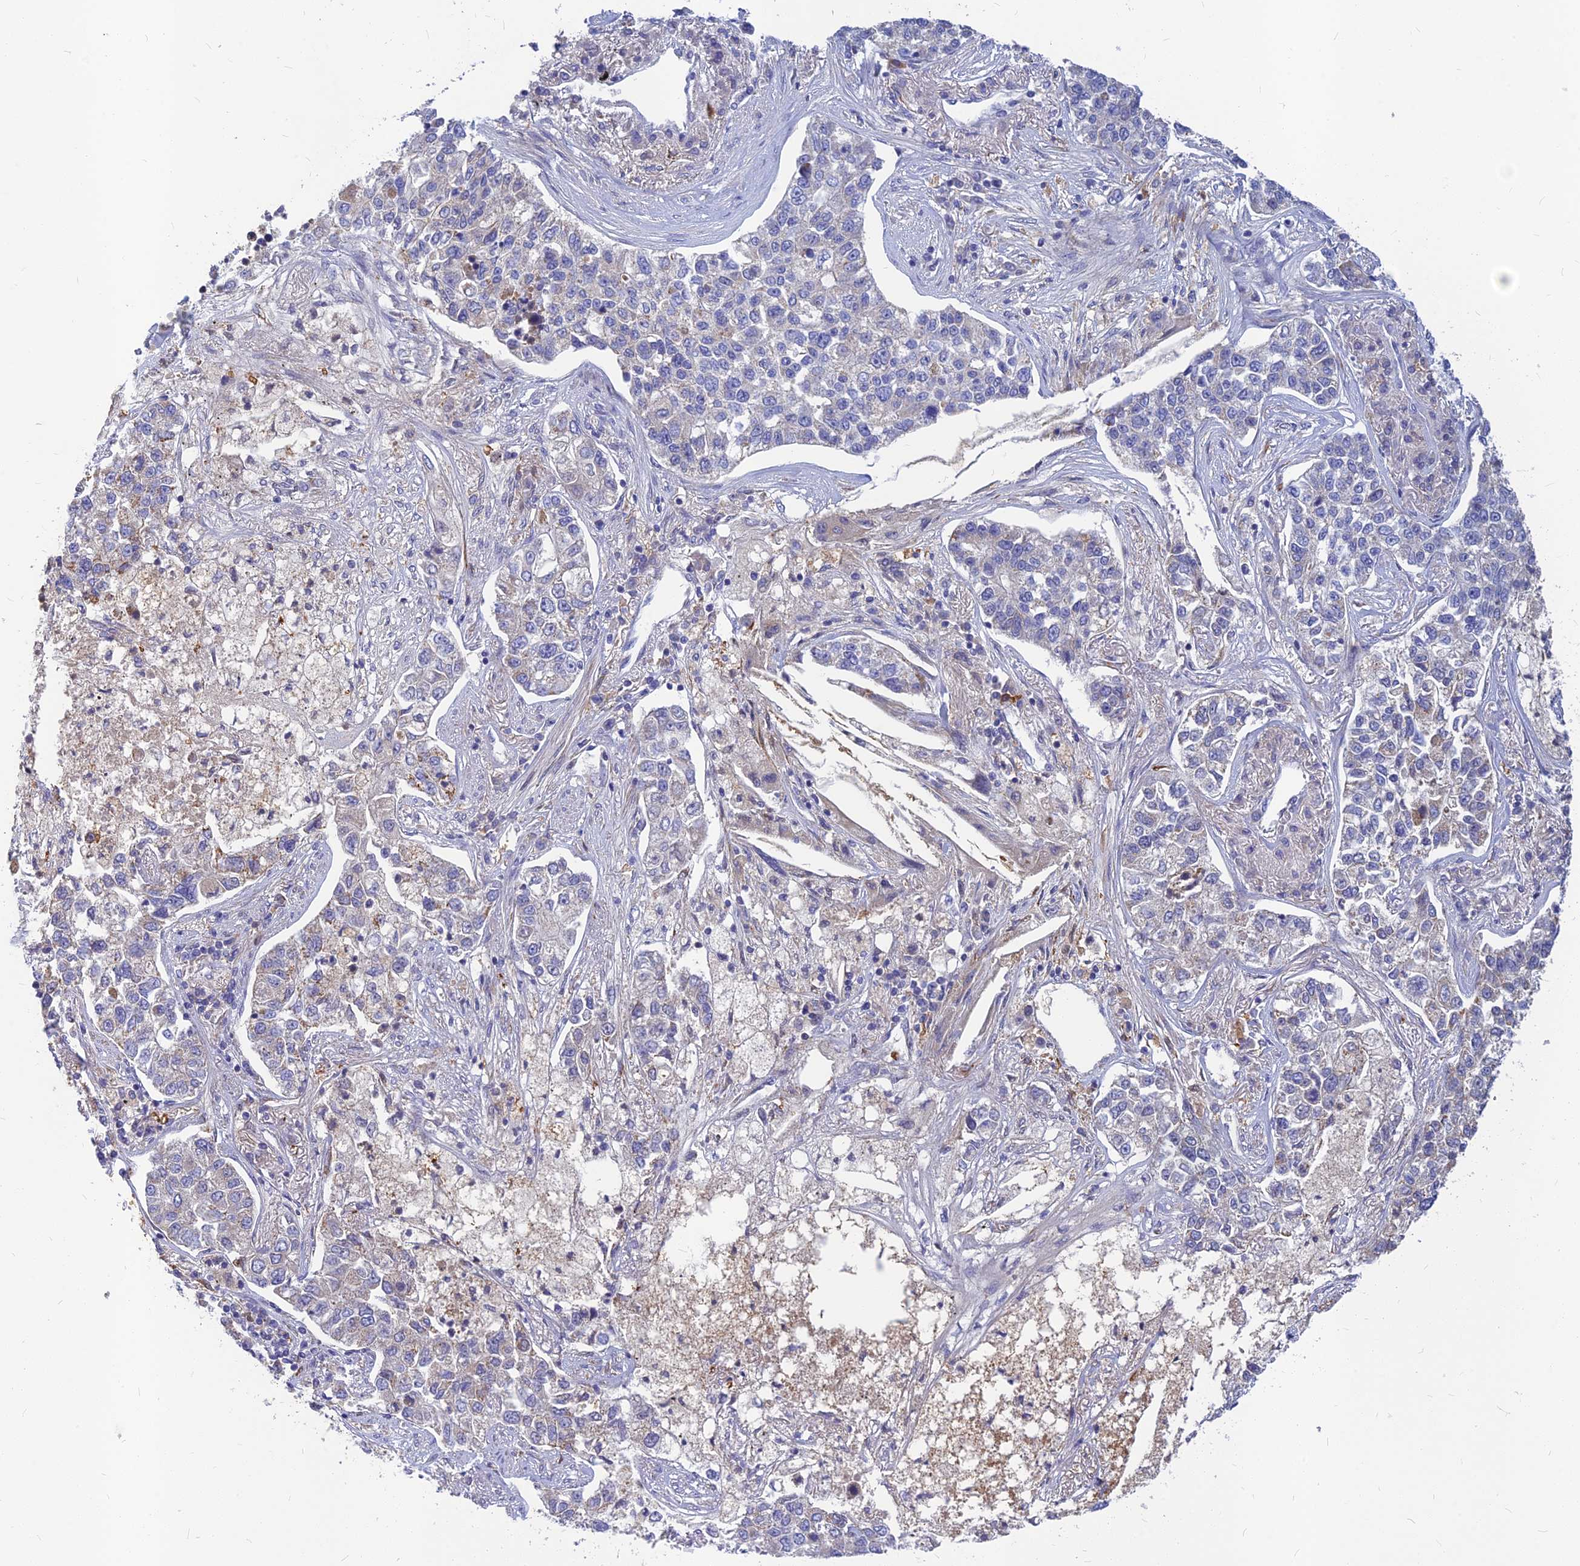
{"staining": {"intensity": "negative", "quantity": "none", "location": "none"}, "tissue": "lung cancer", "cell_type": "Tumor cells", "image_type": "cancer", "snomed": [{"axis": "morphology", "description": "Adenocarcinoma, NOS"}, {"axis": "topography", "description": "Lung"}], "caption": "Immunohistochemistry photomicrograph of neoplastic tissue: human lung cancer stained with DAB (3,3'-diaminobenzidine) shows no significant protein positivity in tumor cells.", "gene": "CACNA1B", "patient": {"sex": "male", "age": 49}}